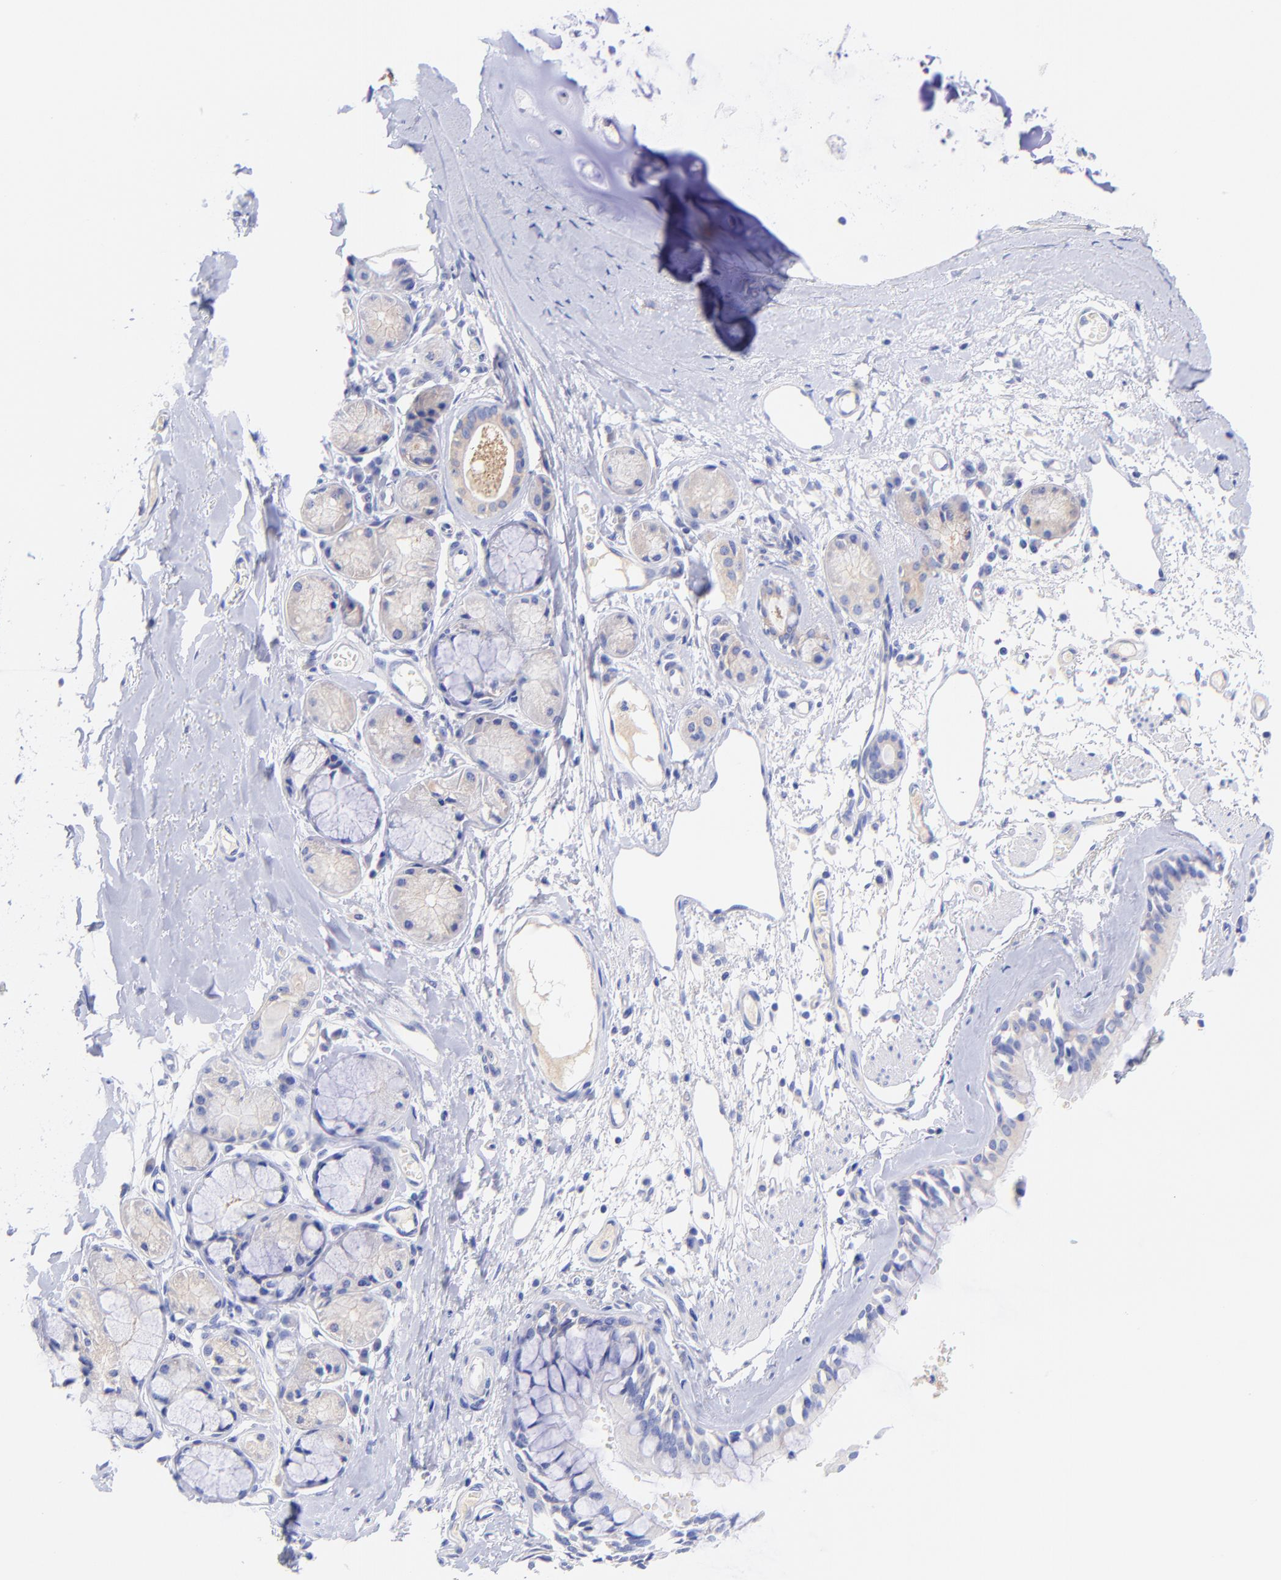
{"staining": {"intensity": "negative", "quantity": "none", "location": "none"}, "tissue": "bronchus", "cell_type": "Respiratory epithelial cells", "image_type": "normal", "snomed": [{"axis": "morphology", "description": "Normal tissue, NOS"}, {"axis": "topography", "description": "Bronchus"}, {"axis": "topography", "description": "Lung"}], "caption": "This image is of unremarkable bronchus stained with immunohistochemistry (IHC) to label a protein in brown with the nuclei are counter-stained blue. There is no expression in respiratory epithelial cells.", "gene": "GPHN", "patient": {"sex": "female", "age": 56}}